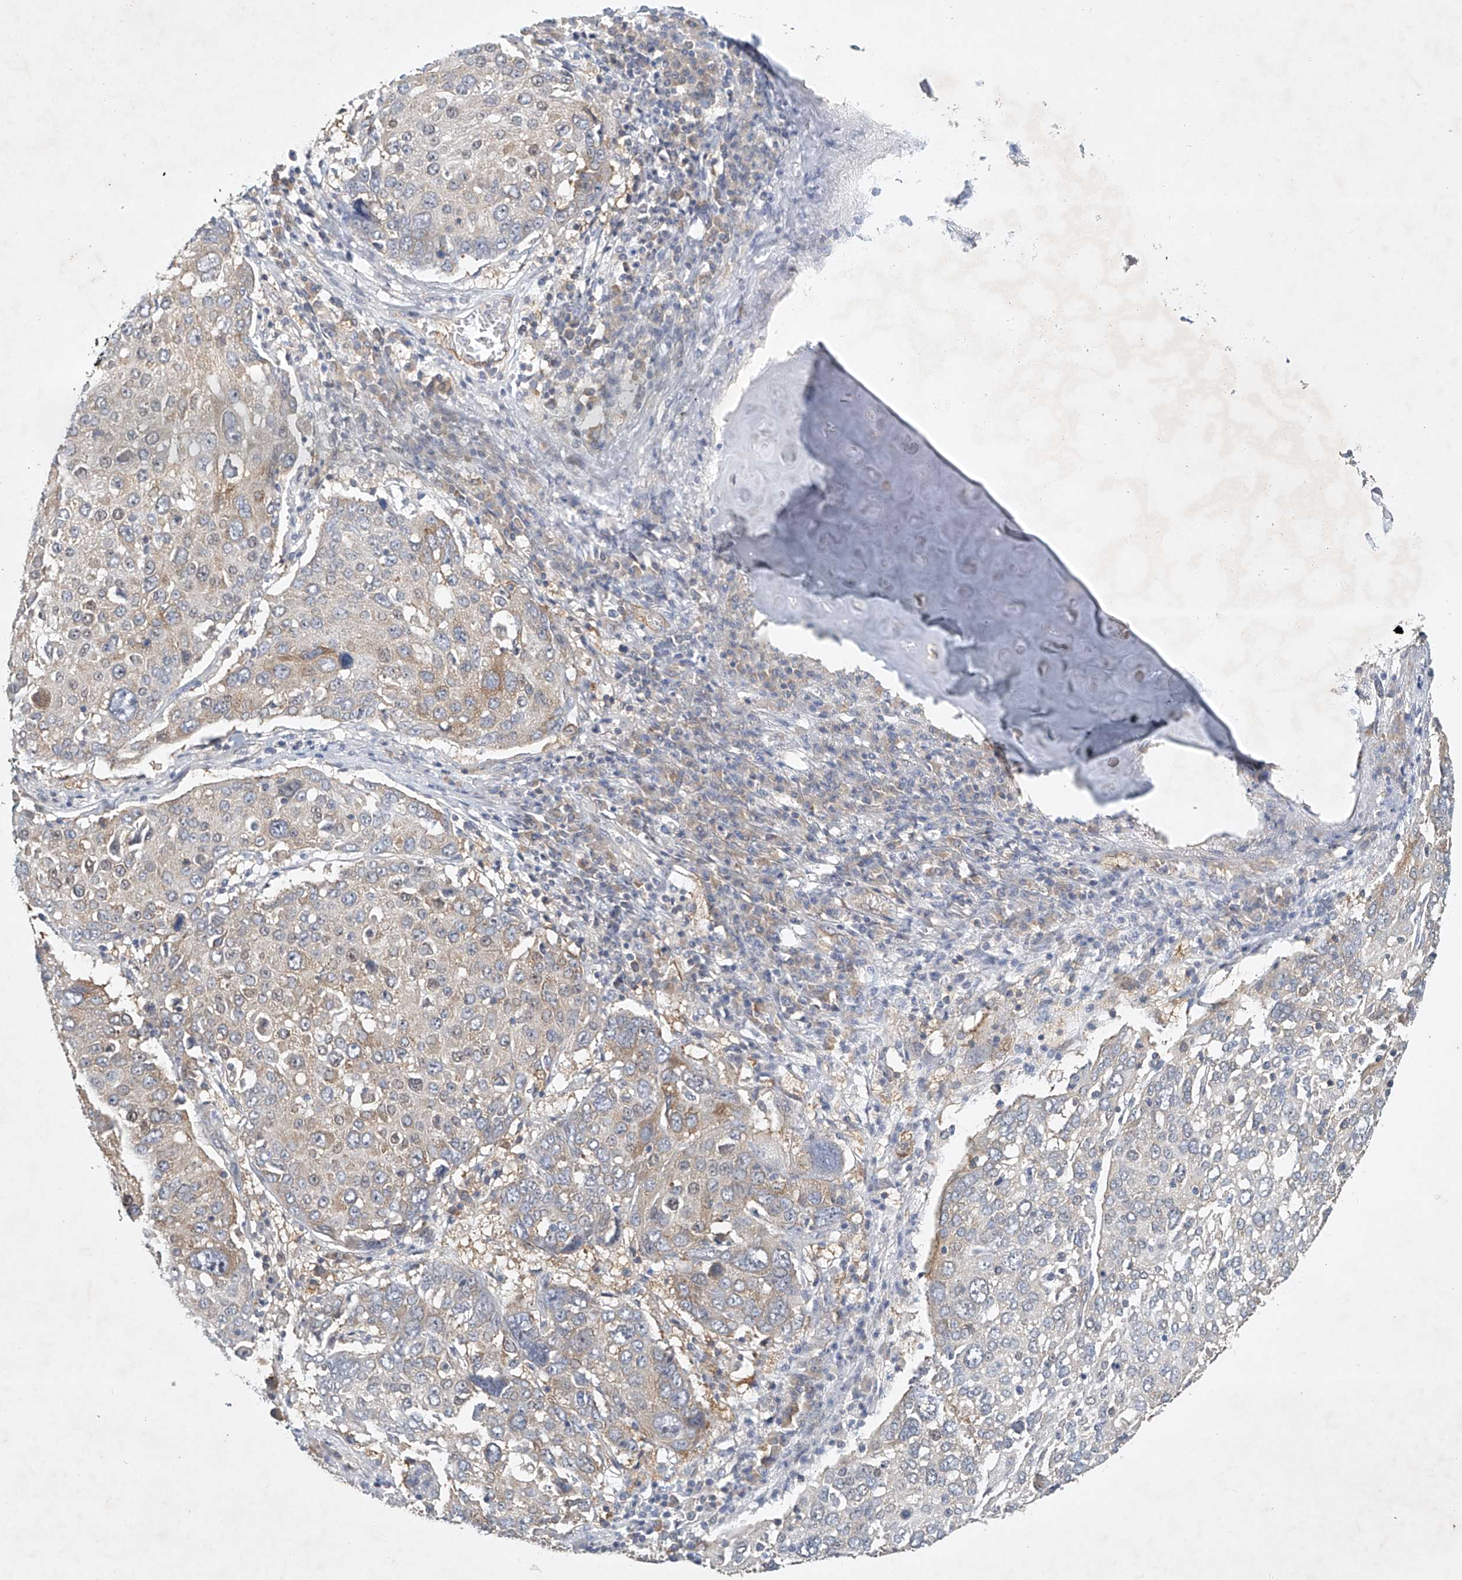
{"staining": {"intensity": "weak", "quantity": "<25%", "location": "cytoplasmic/membranous"}, "tissue": "lung cancer", "cell_type": "Tumor cells", "image_type": "cancer", "snomed": [{"axis": "morphology", "description": "Squamous cell carcinoma, NOS"}, {"axis": "topography", "description": "Lung"}], "caption": "The micrograph displays no significant staining in tumor cells of squamous cell carcinoma (lung).", "gene": "CARMIL1", "patient": {"sex": "male", "age": 65}}